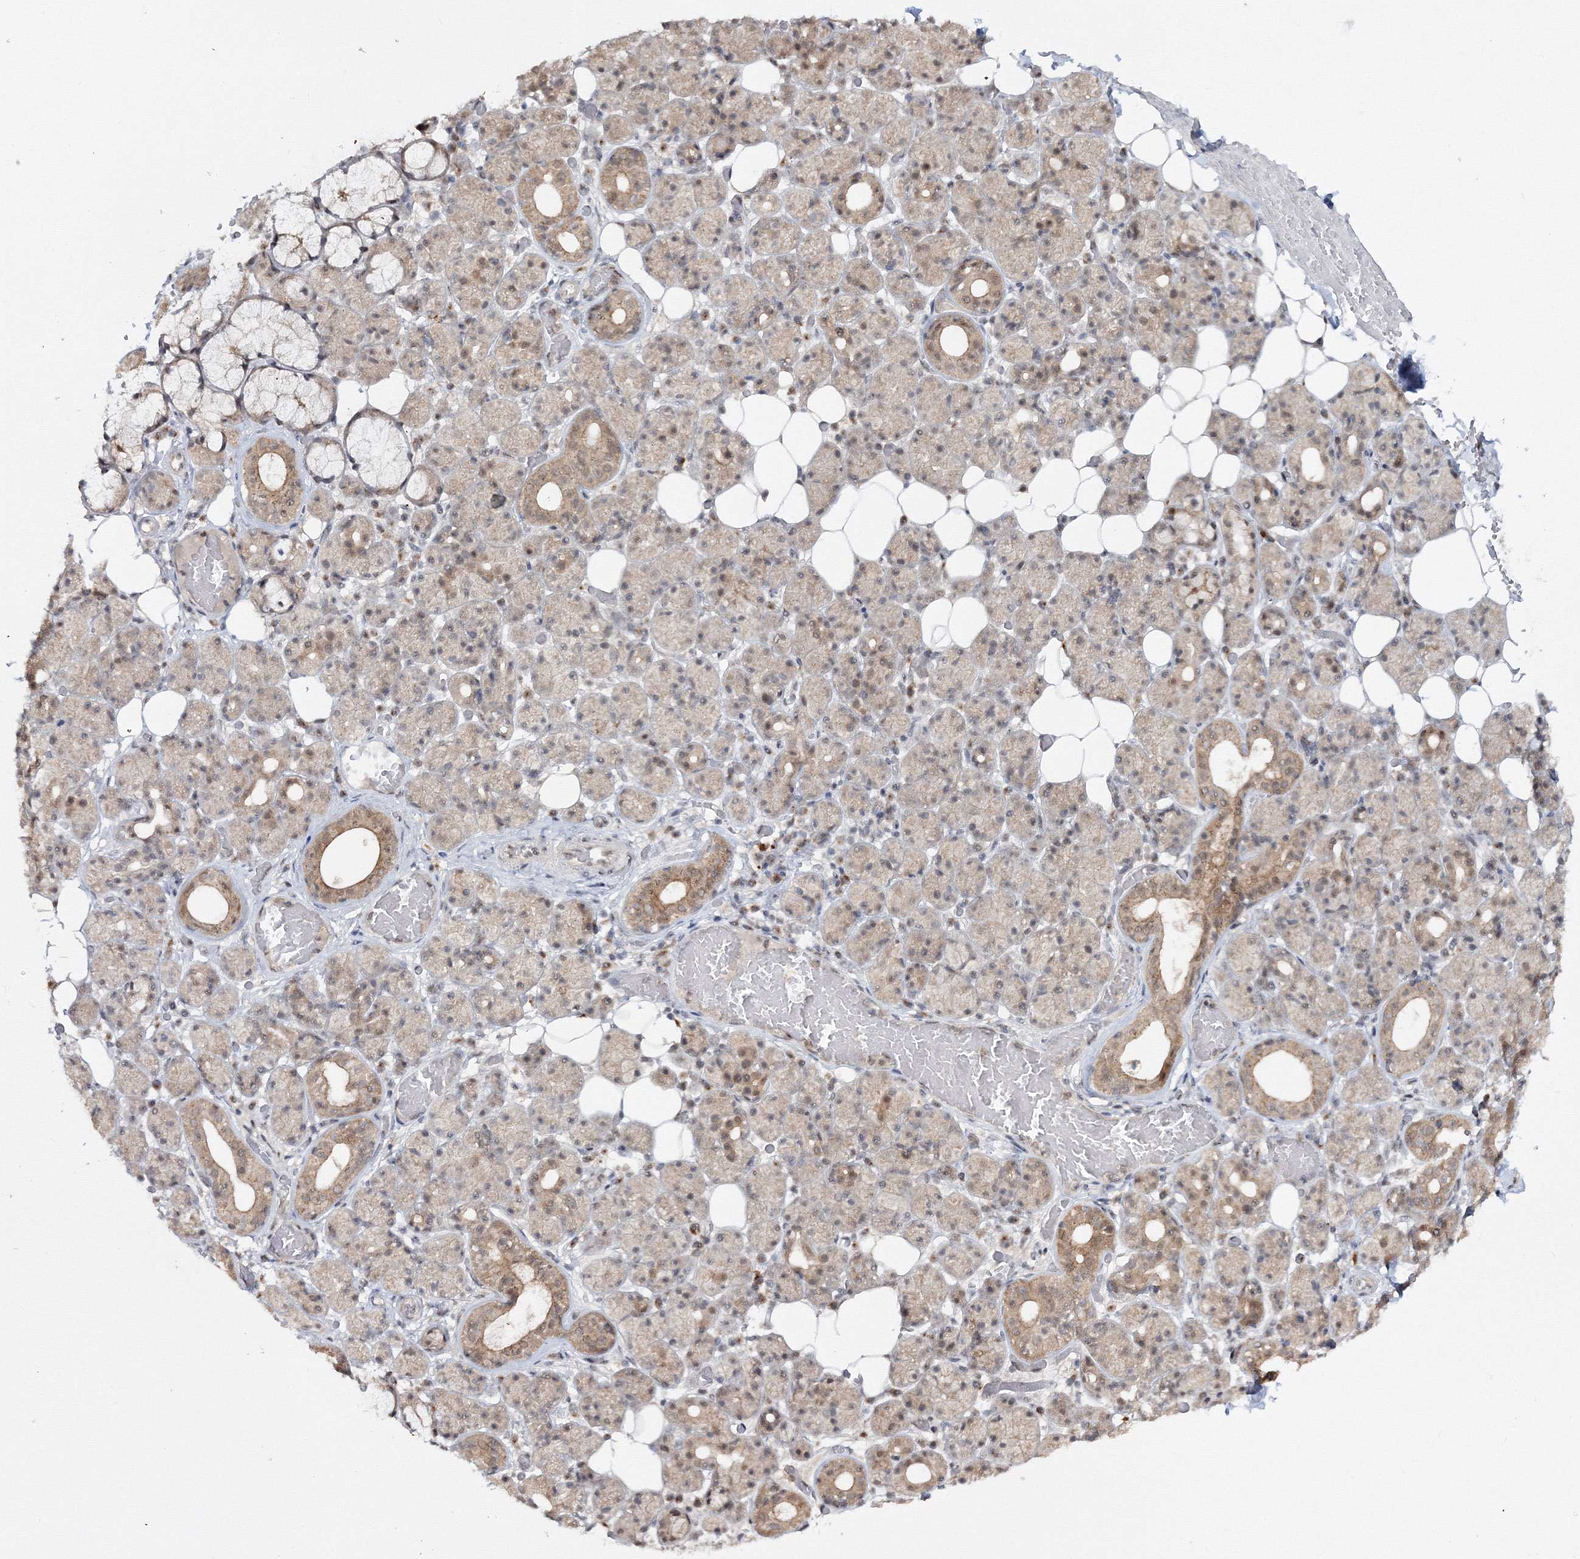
{"staining": {"intensity": "moderate", "quantity": "25%-75%", "location": "cytoplasmic/membranous,nuclear"}, "tissue": "salivary gland", "cell_type": "Glandular cells", "image_type": "normal", "snomed": [{"axis": "morphology", "description": "Normal tissue, NOS"}, {"axis": "topography", "description": "Salivary gland"}], "caption": "Immunohistochemistry histopathology image of unremarkable salivary gland stained for a protein (brown), which demonstrates medium levels of moderate cytoplasmic/membranous,nuclear staining in about 25%-75% of glandular cells.", "gene": "ZFAND6", "patient": {"sex": "male", "age": 63}}